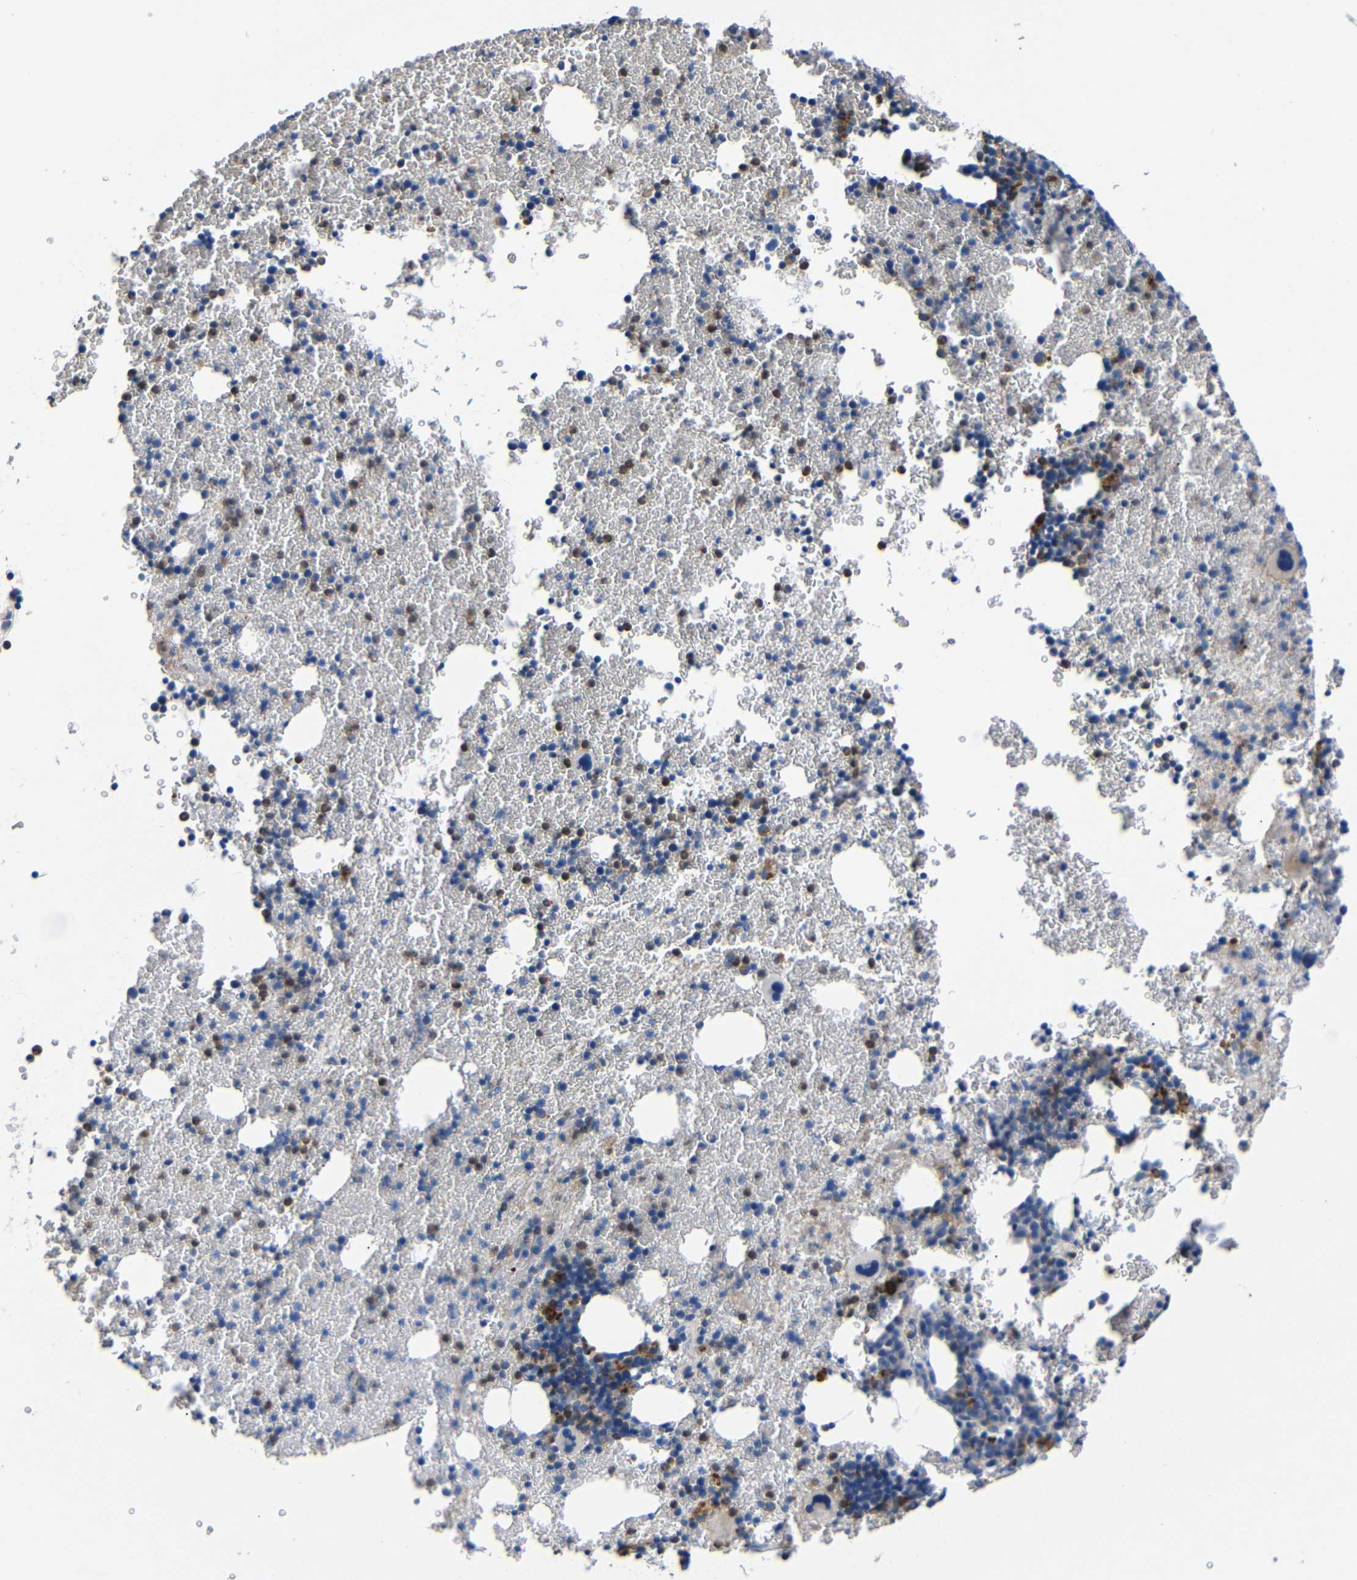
{"staining": {"intensity": "strong", "quantity": "25%-75%", "location": "cytoplasmic/membranous,nuclear"}, "tissue": "bone marrow", "cell_type": "Hematopoietic cells", "image_type": "normal", "snomed": [{"axis": "morphology", "description": "Normal tissue, NOS"}, {"axis": "morphology", "description": "Inflammation, NOS"}, {"axis": "topography", "description": "Bone marrow"}], "caption": "Brown immunohistochemical staining in benign human bone marrow displays strong cytoplasmic/membranous,nuclear expression in approximately 25%-75% of hematopoietic cells.", "gene": "SDCBP", "patient": {"sex": "female", "age": 17}}